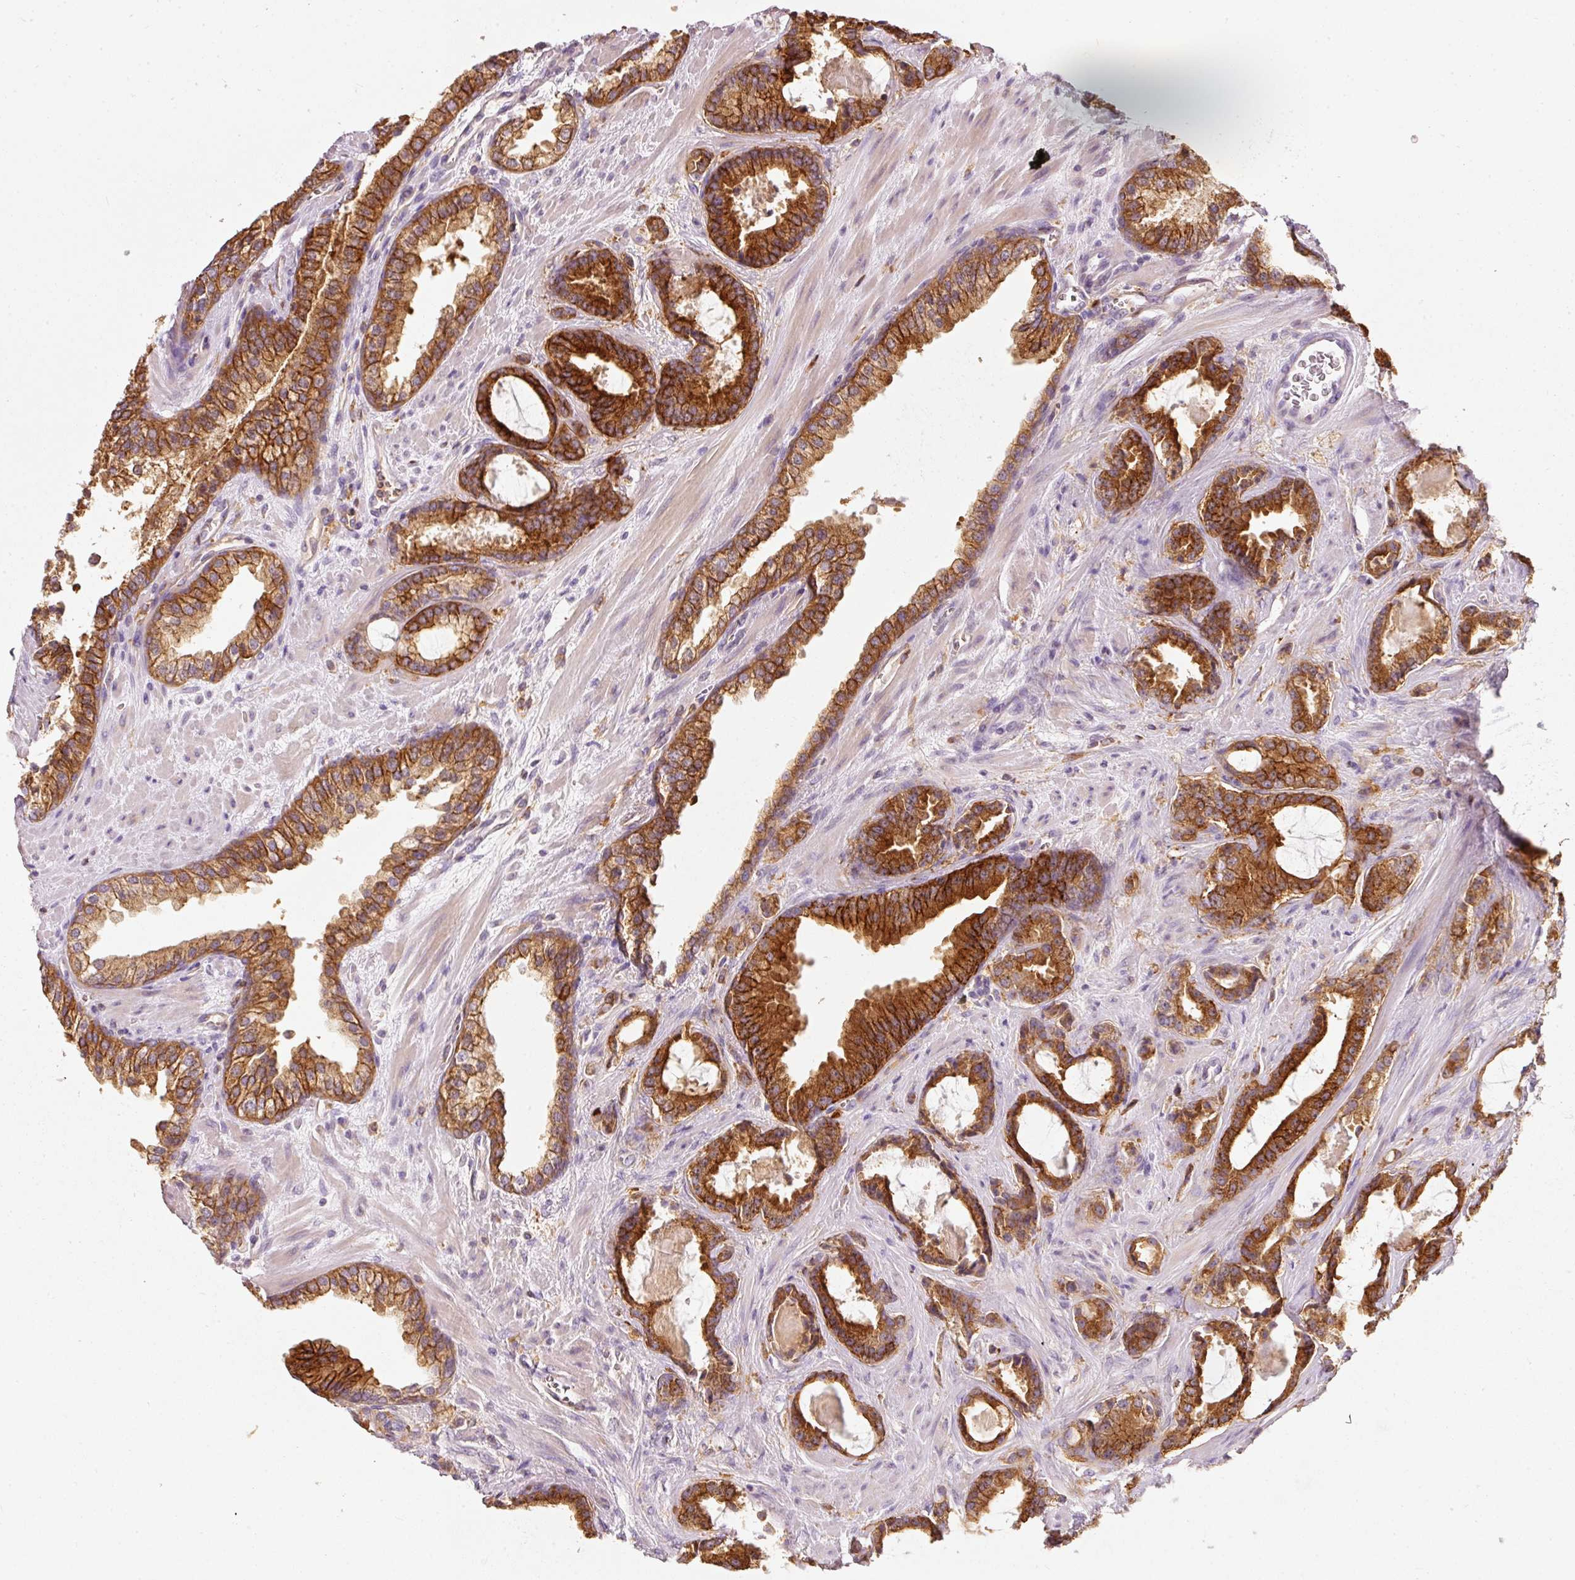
{"staining": {"intensity": "strong", "quantity": ">75%", "location": "cytoplasmic/membranous"}, "tissue": "prostate cancer", "cell_type": "Tumor cells", "image_type": "cancer", "snomed": [{"axis": "morphology", "description": "Adenocarcinoma, Low grade"}, {"axis": "topography", "description": "Prostate"}], "caption": "Prostate cancer tissue displays strong cytoplasmic/membranous staining in about >75% of tumor cells, visualized by immunohistochemistry.", "gene": "IQGAP2", "patient": {"sex": "male", "age": 62}}